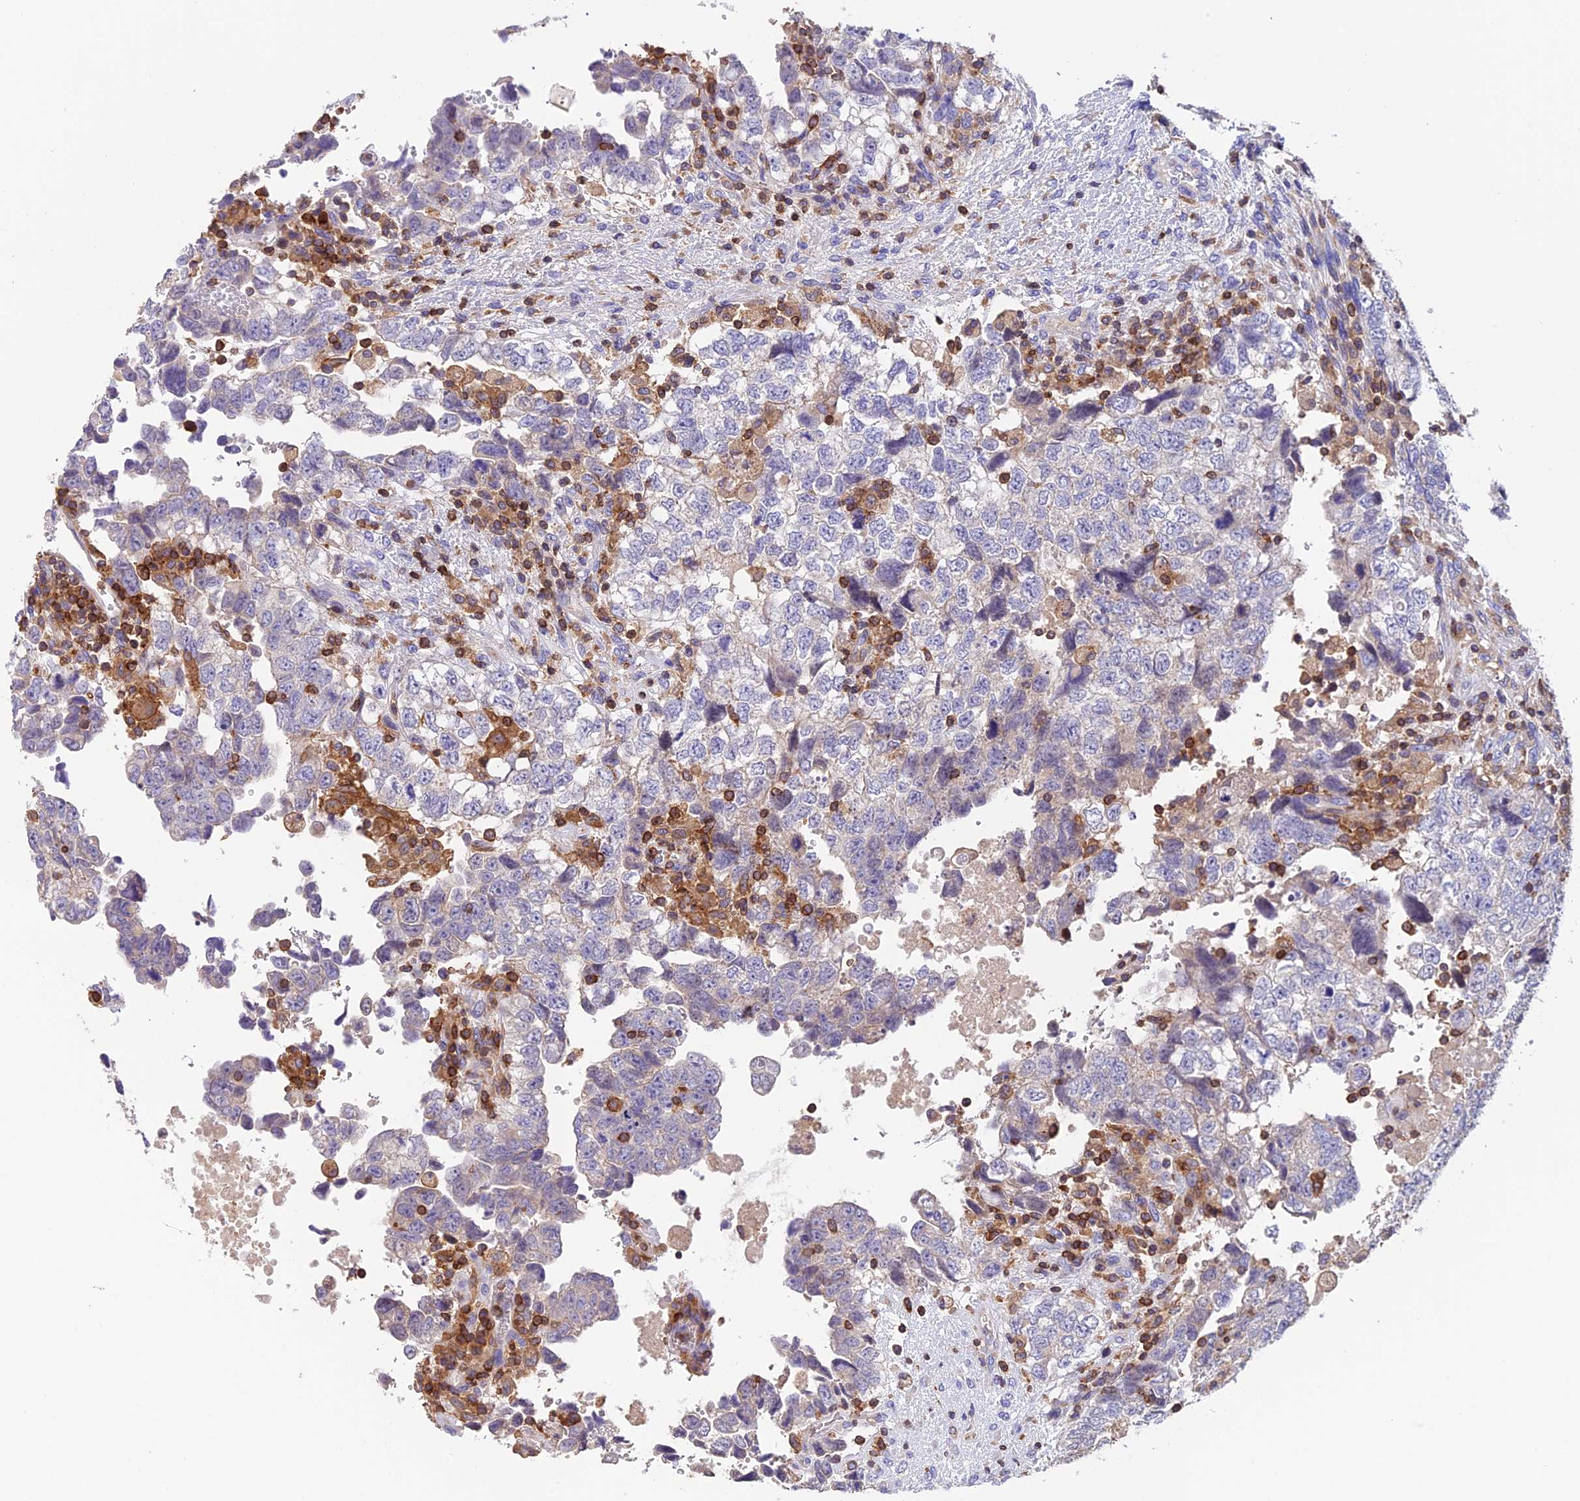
{"staining": {"intensity": "negative", "quantity": "none", "location": "none"}, "tissue": "testis cancer", "cell_type": "Tumor cells", "image_type": "cancer", "snomed": [{"axis": "morphology", "description": "Carcinoma, Embryonal, NOS"}, {"axis": "topography", "description": "Testis"}], "caption": "Human testis cancer stained for a protein using immunohistochemistry displays no positivity in tumor cells.", "gene": "LPXN", "patient": {"sex": "male", "age": 37}}